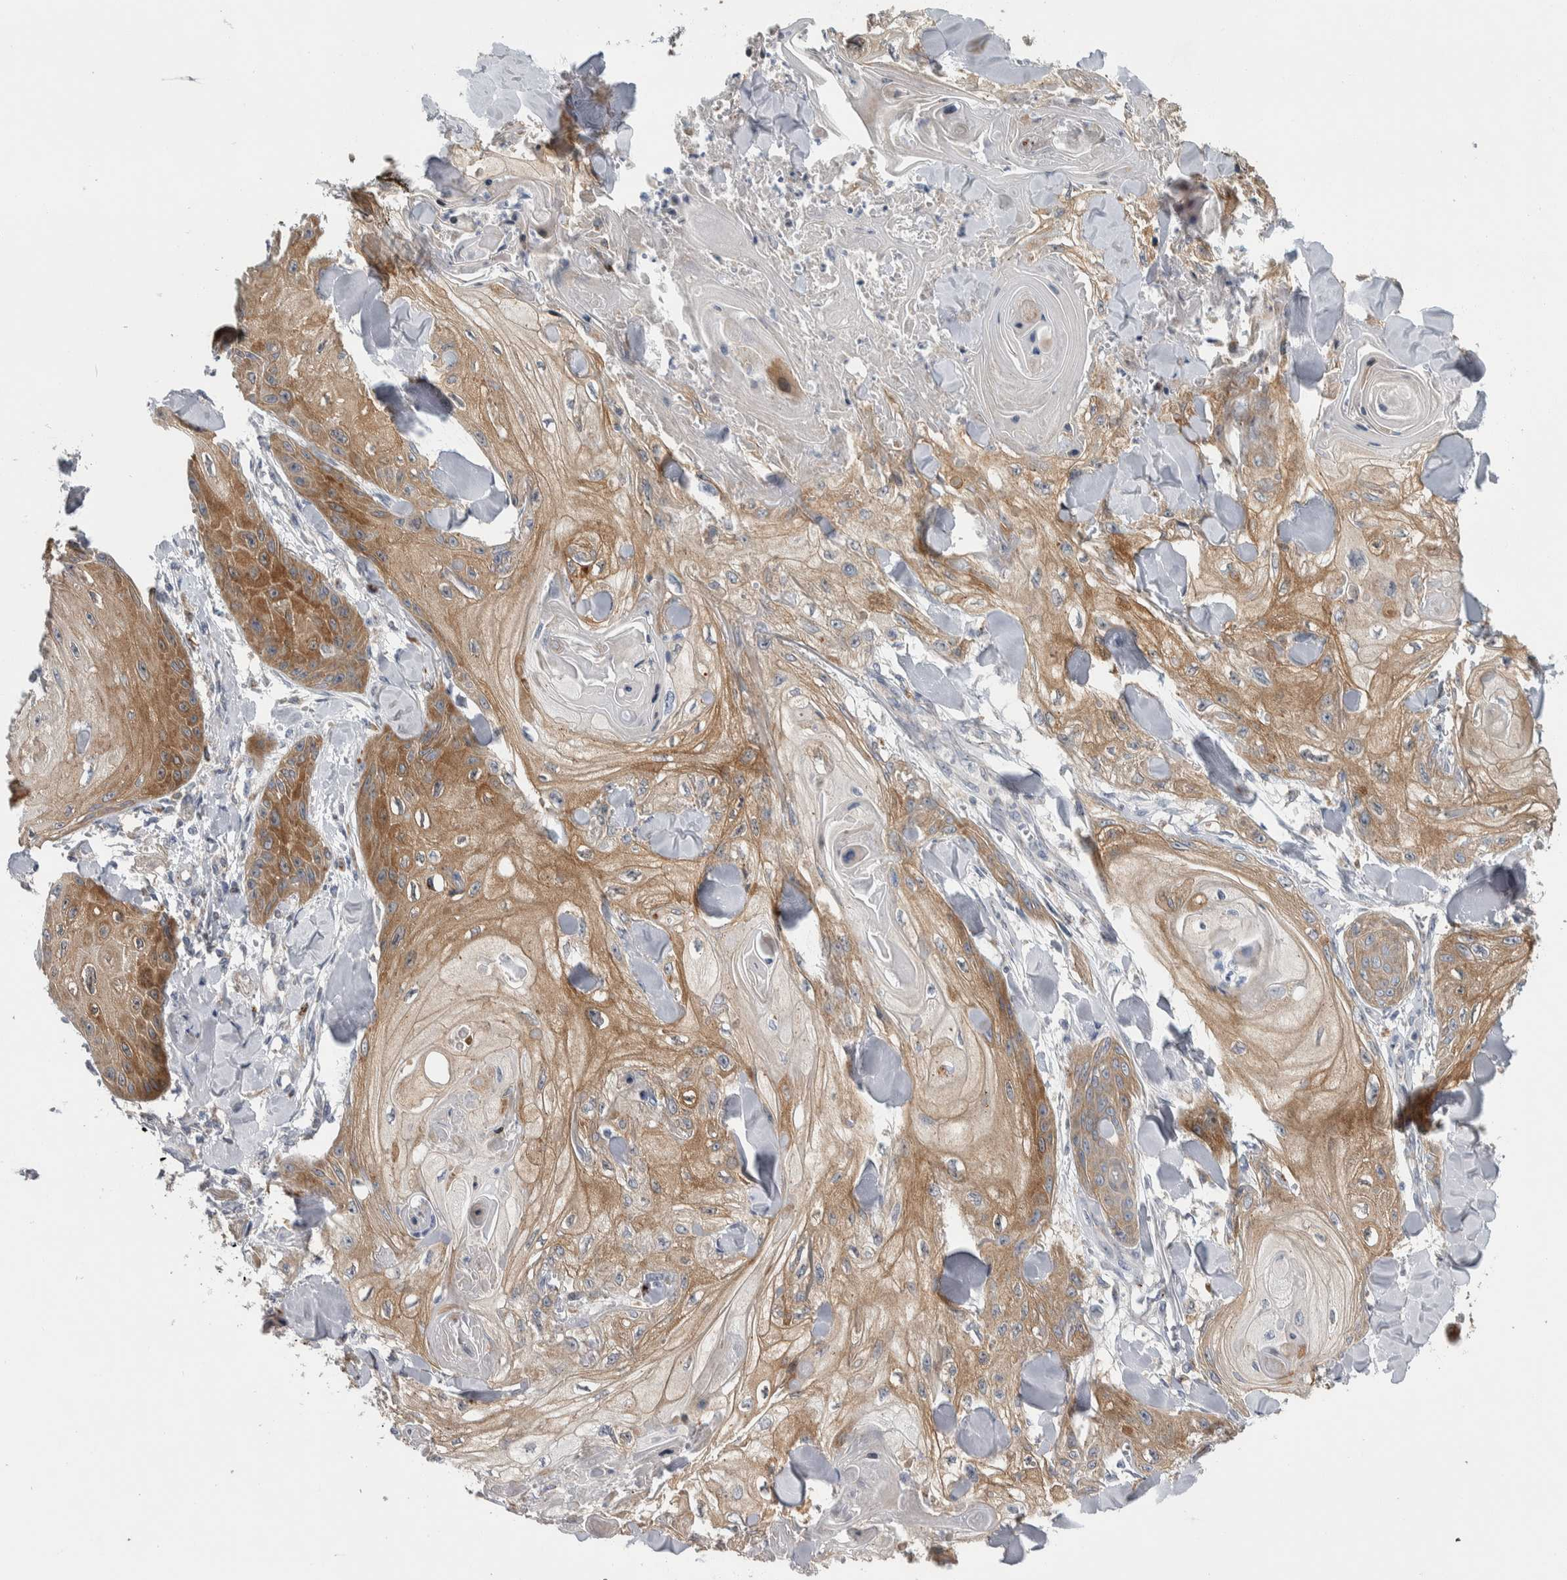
{"staining": {"intensity": "moderate", "quantity": ">75%", "location": "cytoplasmic/membranous"}, "tissue": "skin cancer", "cell_type": "Tumor cells", "image_type": "cancer", "snomed": [{"axis": "morphology", "description": "Squamous cell carcinoma, NOS"}, {"axis": "topography", "description": "Skin"}], "caption": "Protein expression analysis of skin cancer displays moderate cytoplasmic/membranous expression in about >75% of tumor cells. The staining was performed using DAB to visualize the protein expression in brown, while the nuclei were stained in blue with hematoxylin (Magnification: 20x).", "gene": "FAM83G", "patient": {"sex": "male", "age": 74}}